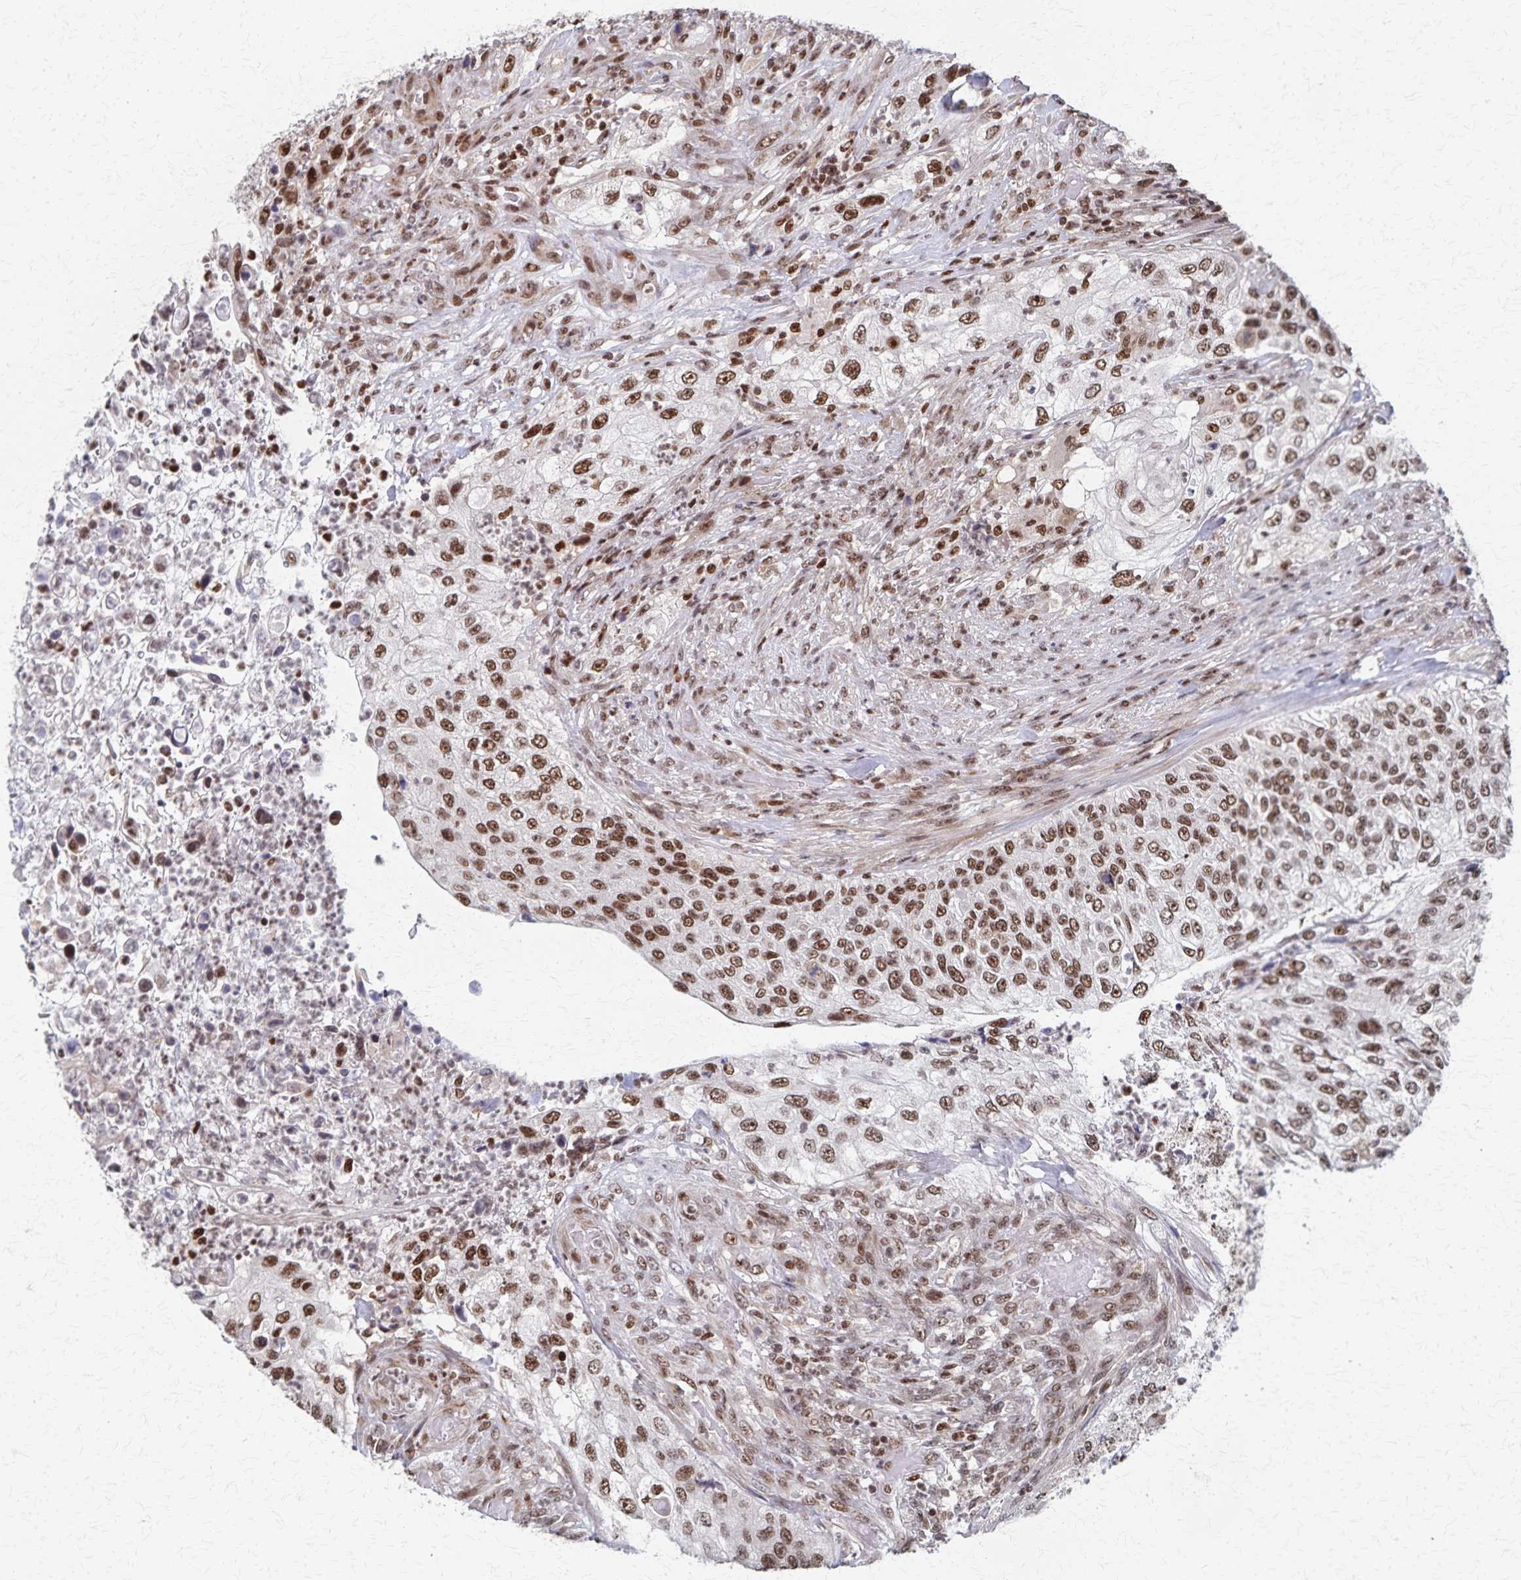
{"staining": {"intensity": "moderate", "quantity": ">75%", "location": "nuclear"}, "tissue": "urothelial cancer", "cell_type": "Tumor cells", "image_type": "cancer", "snomed": [{"axis": "morphology", "description": "Urothelial carcinoma, High grade"}, {"axis": "topography", "description": "Urinary bladder"}], "caption": "Protein analysis of urothelial cancer tissue displays moderate nuclear staining in about >75% of tumor cells. (DAB = brown stain, brightfield microscopy at high magnification).", "gene": "GTF2B", "patient": {"sex": "female", "age": 60}}